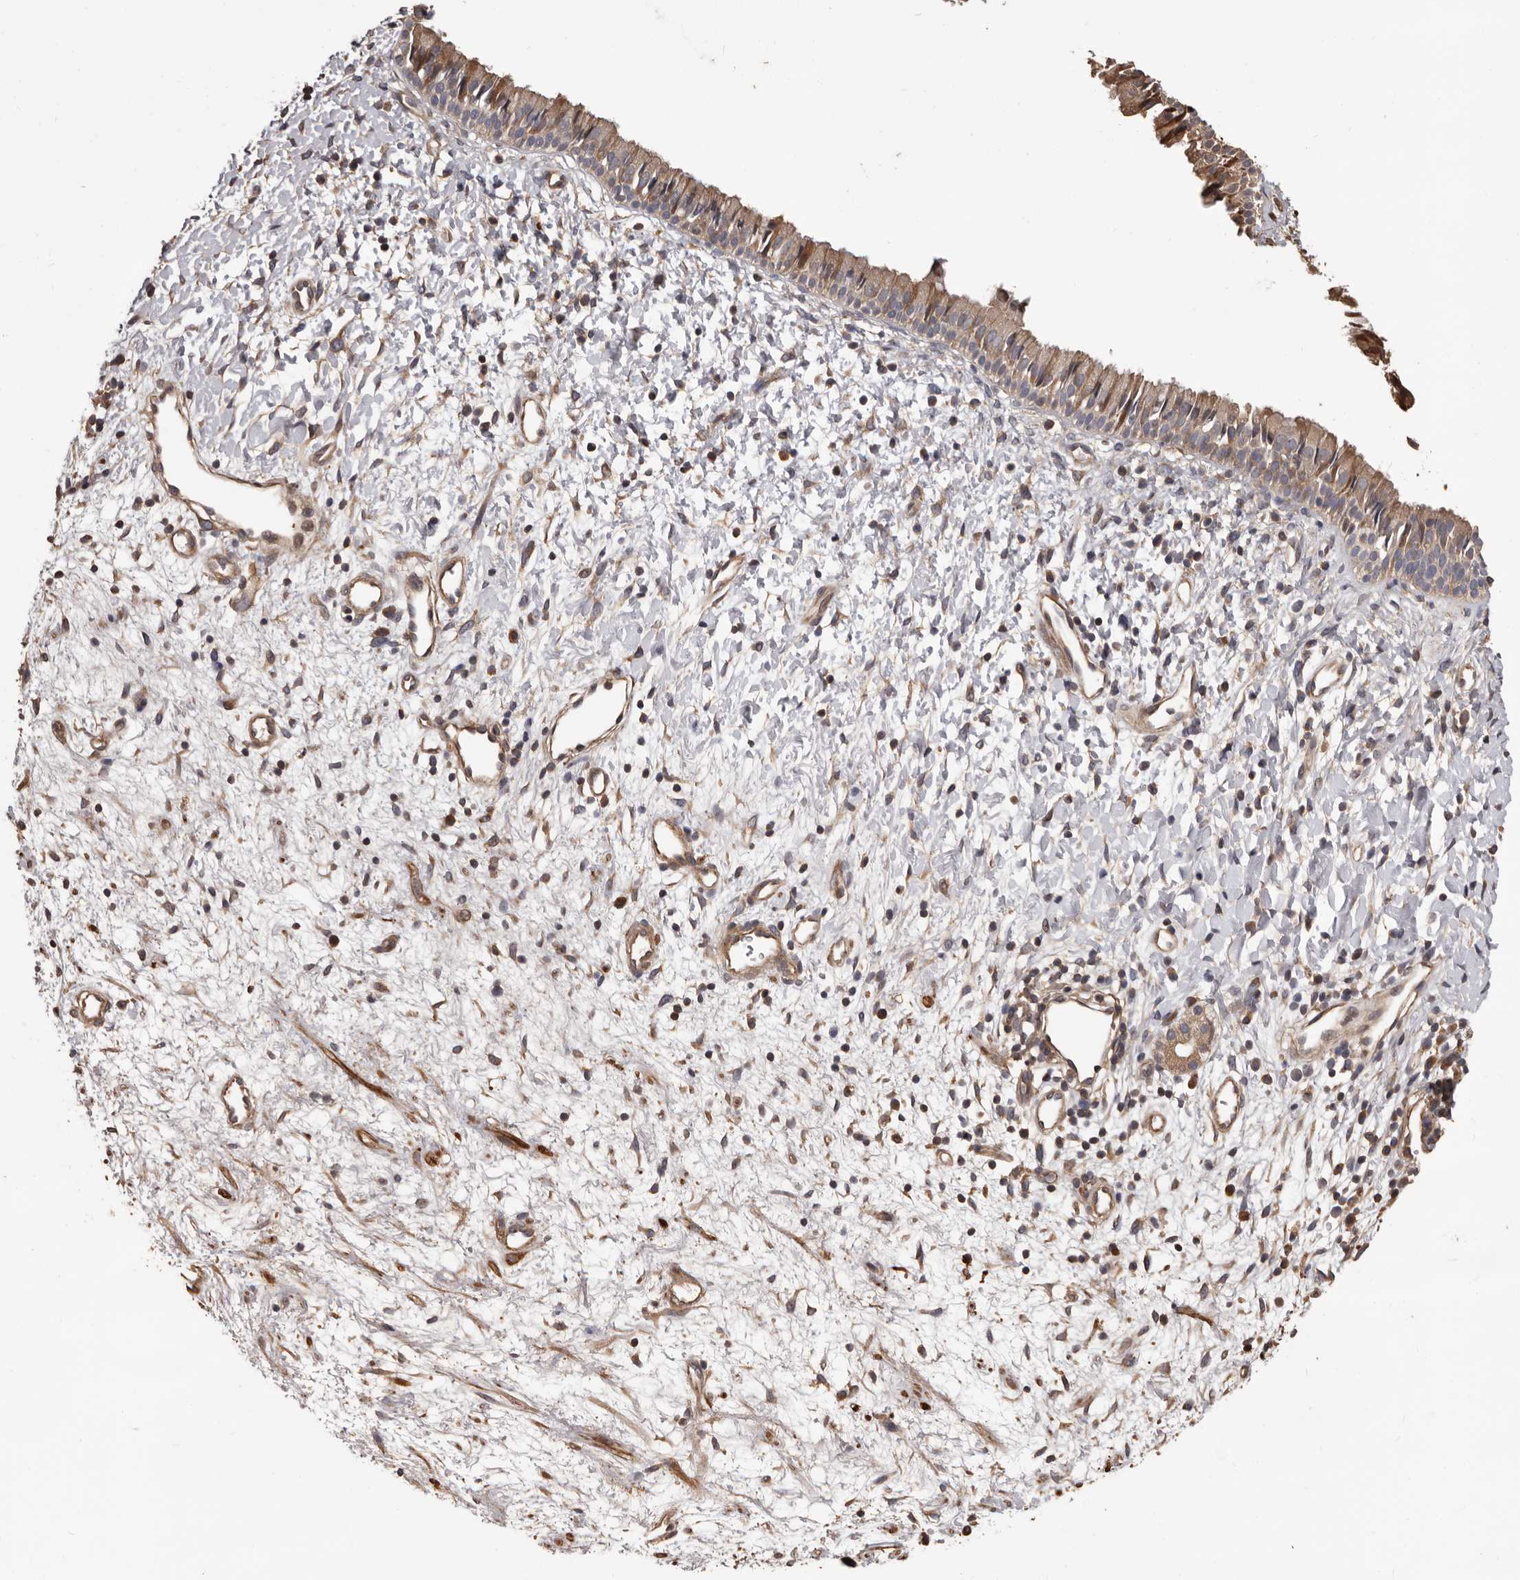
{"staining": {"intensity": "moderate", "quantity": ">75%", "location": "cytoplasmic/membranous"}, "tissue": "nasopharynx", "cell_type": "Respiratory epithelial cells", "image_type": "normal", "snomed": [{"axis": "morphology", "description": "Normal tissue, NOS"}, {"axis": "topography", "description": "Nasopharynx"}], "caption": "DAB (3,3'-diaminobenzidine) immunohistochemical staining of unremarkable nasopharynx shows moderate cytoplasmic/membranous protein staining in about >75% of respiratory epithelial cells. Ihc stains the protein in brown and the nuclei are stained blue.", "gene": "ADAMTS2", "patient": {"sex": "male", "age": 22}}